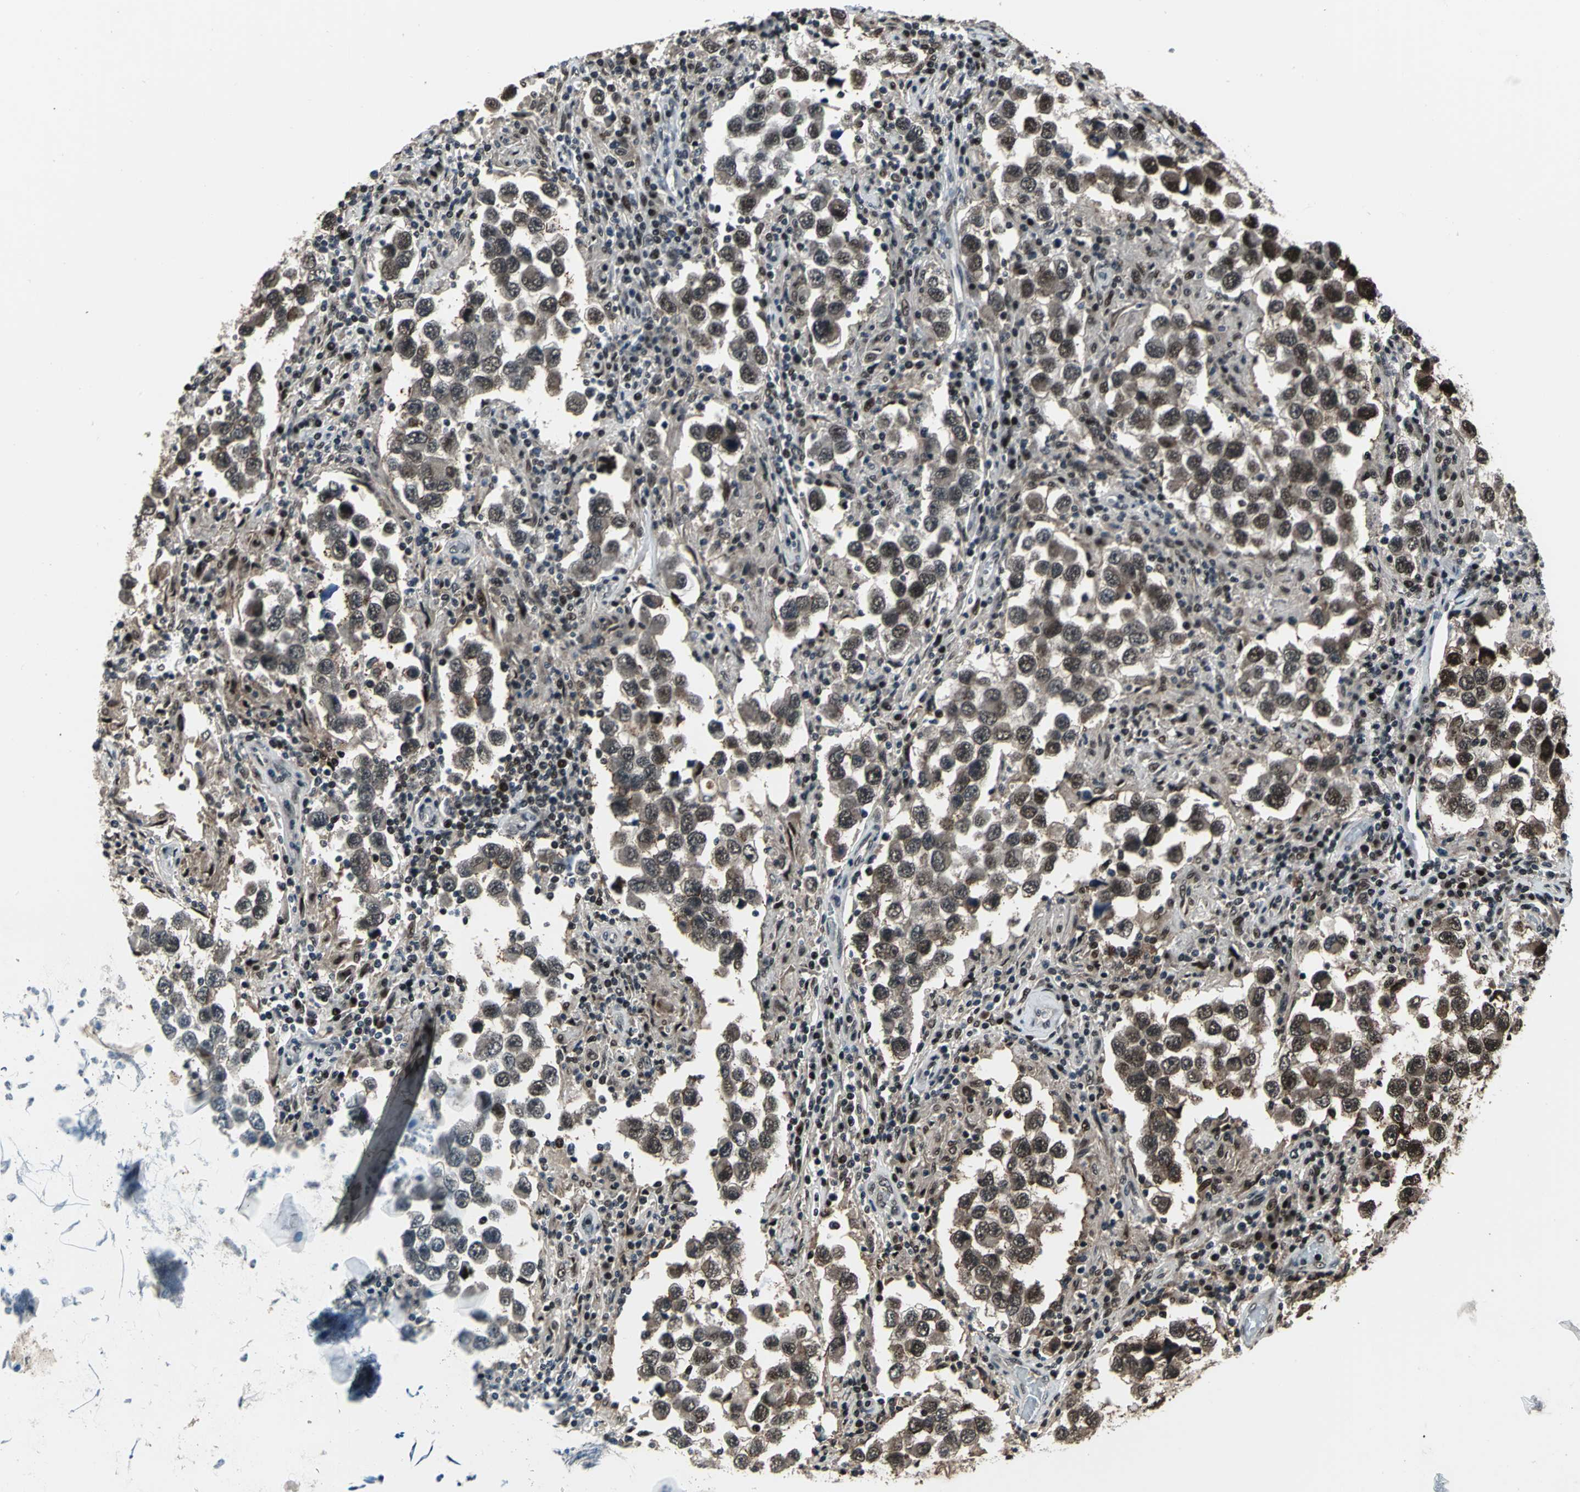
{"staining": {"intensity": "moderate", "quantity": ">75%", "location": "nuclear"}, "tissue": "testis cancer", "cell_type": "Tumor cells", "image_type": "cancer", "snomed": [{"axis": "morphology", "description": "Carcinoma, Embryonal, NOS"}, {"axis": "topography", "description": "Testis"}], "caption": "An immunohistochemistry (IHC) micrograph of neoplastic tissue is shown. Protein staining in brown labels moderate nuclear positivity in testis embryonal carcinoma within tumor cells.", "gene": "MIS18BP1", "patient": {"sex": "male", "age": 21}}